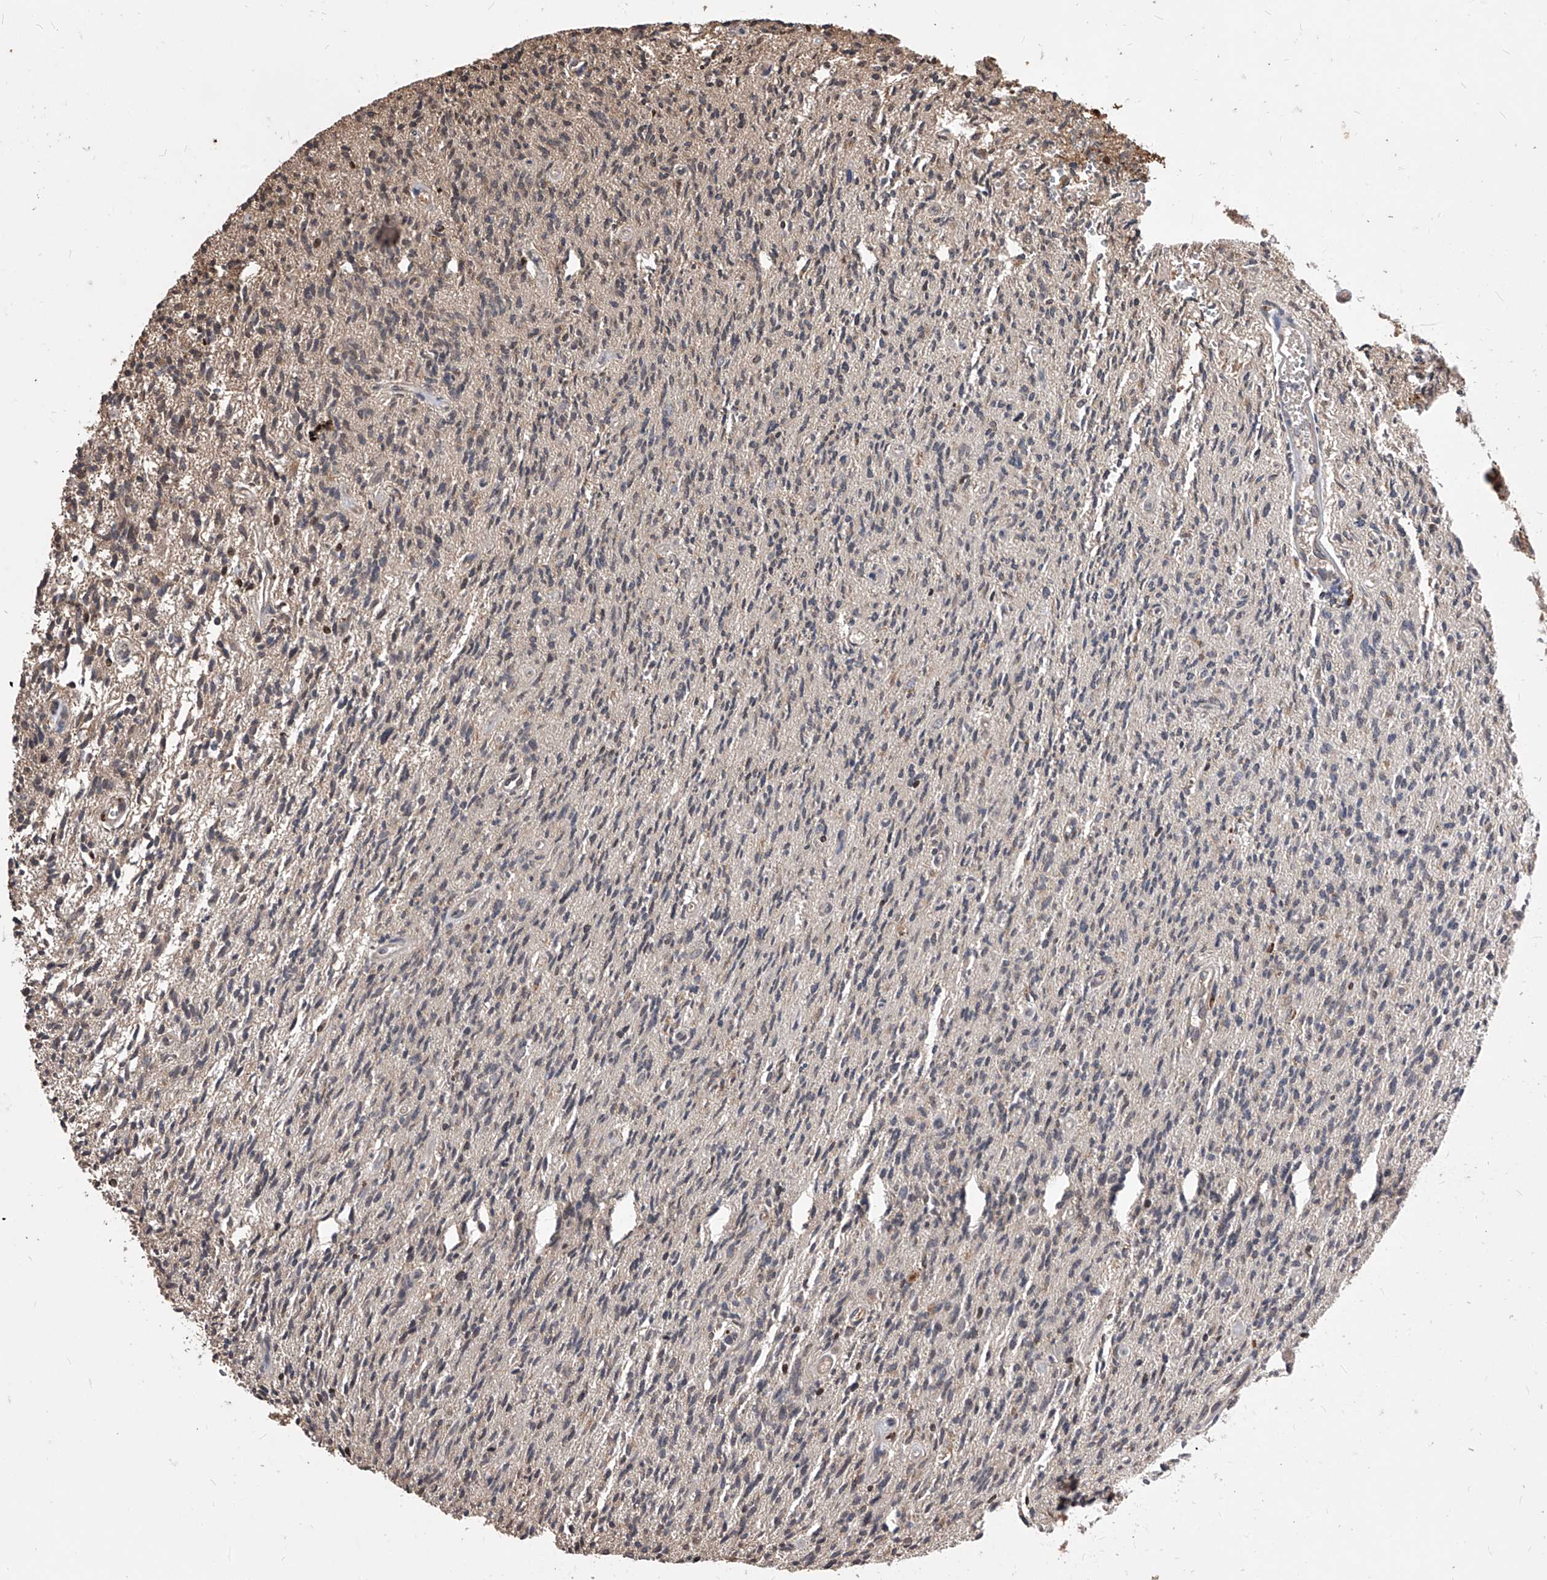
{"staining": {"intensity": "negative", "quantity": "none", "location": "none"}, "tissue": "glioma", "cell_type": "Tumor cells", "image_type": "cancer", "snomed": [{"axis": "morphology", "description": "Glioma, malignant, High grade"}, {"axis": "topography", "description": "Brain"}], "caption": "High magnification brightfield microscopy of malignant high-grade glioma stained with DAB (brown) and counterstained with hematoxylin (blue): tumor cells show no significant expression.", "gene": "ID1", "patient": {"sex": "female", "age": 57}}